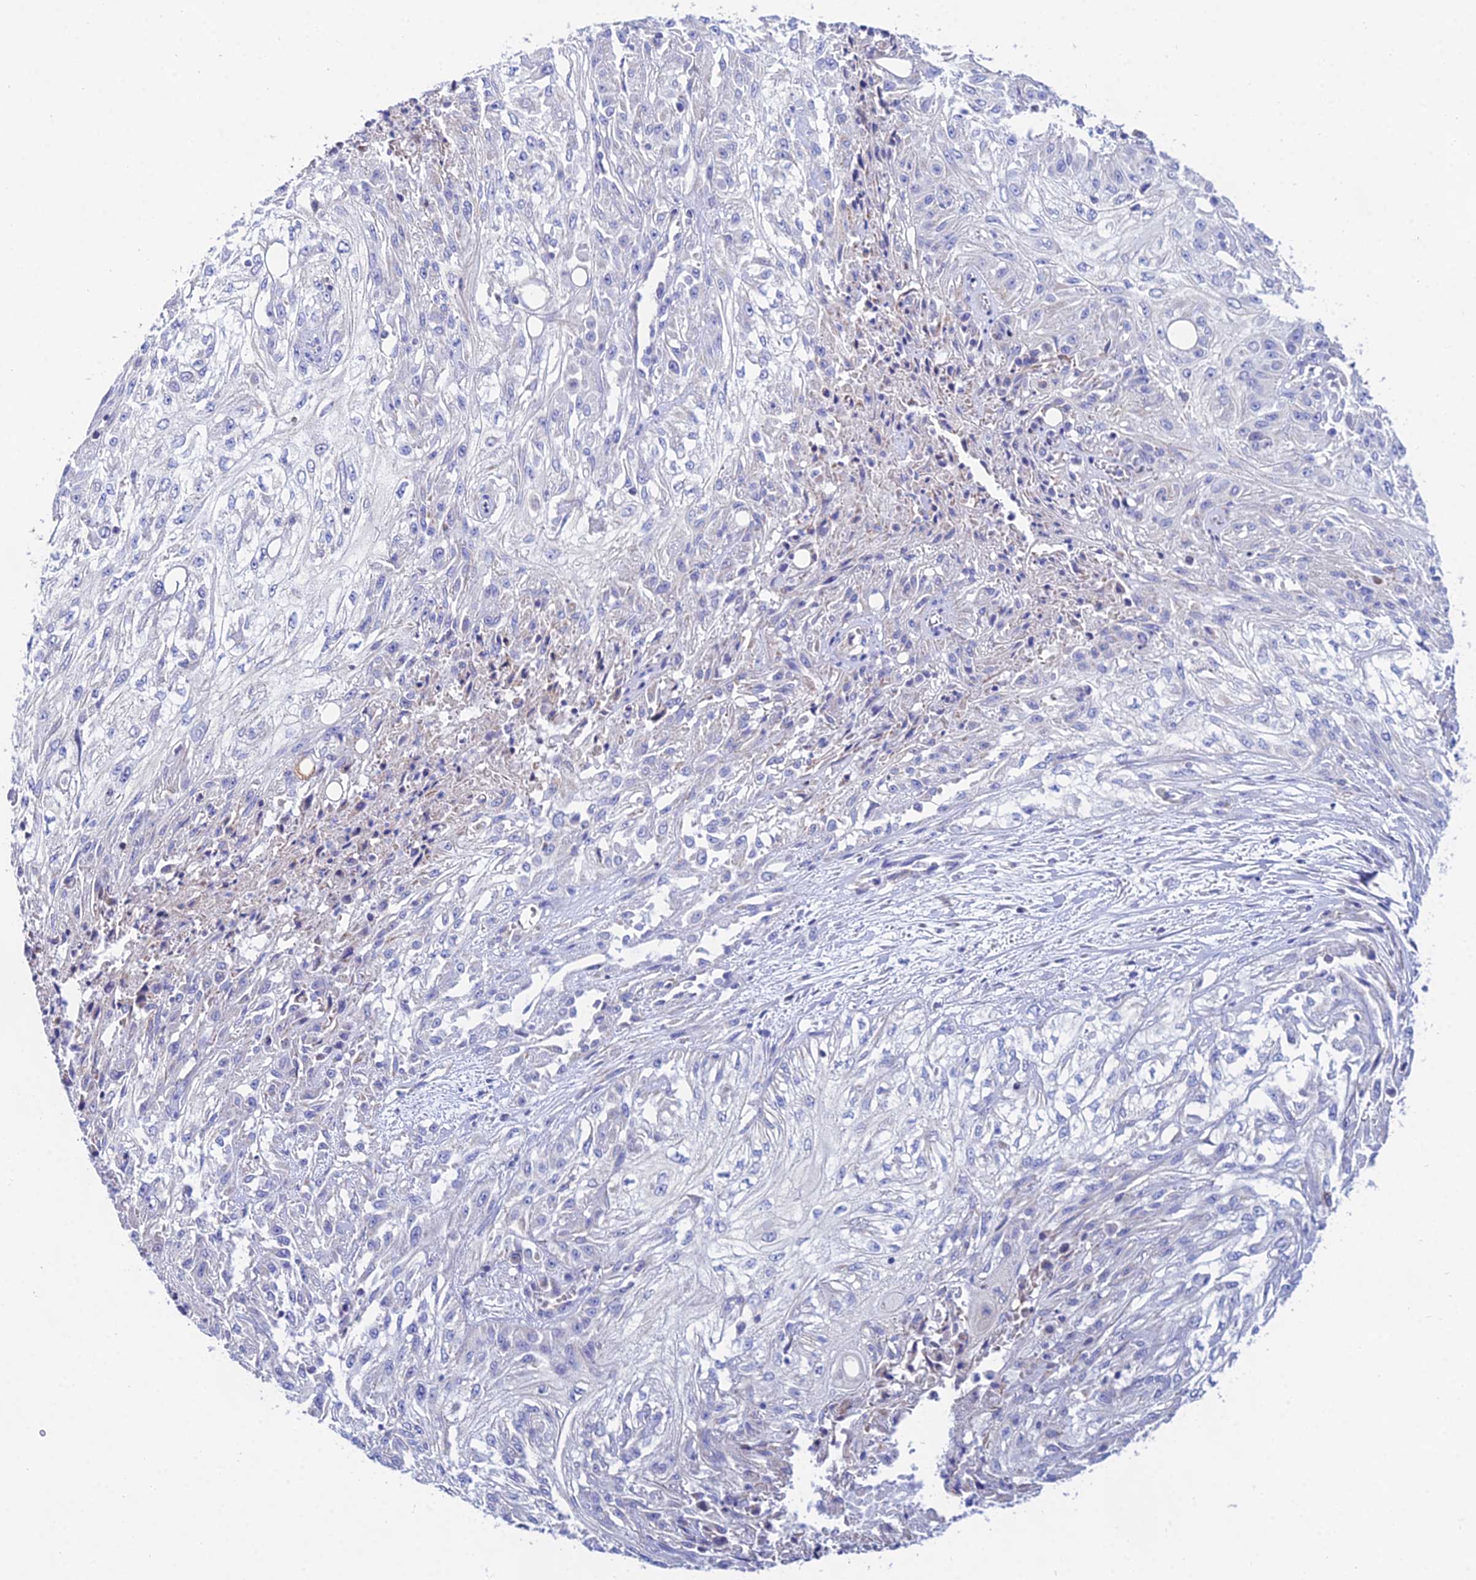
{"staining": {"intensity": "negative", "quantity": "none", "location": "none"}, "tissue": "skin cancer", "cell_type": "Tumor cells", "image_type": "cancer", "snomed": [{"axis": "morphology", "description": "Squamous cell carcinoma, NOS"}, {"axis": "morphology", "description": "Squamous cell carcinoma, metastatic, NOS"}, {"axis": "topography", "description": "Skin"}, {"axis": "topography", "description": "Lymph node"}], "caption": "A histopathology image of skin cancer (squamous cell carcinoma) stained for a protein shows no brown staining in tumor cells. (DAB (3,3'-diaminobenzidine) IHC visualized using brightfield microscopy, high magnification).", "gene": "PPP2R2C", "patient": {"sex": "male", "age": 75}}